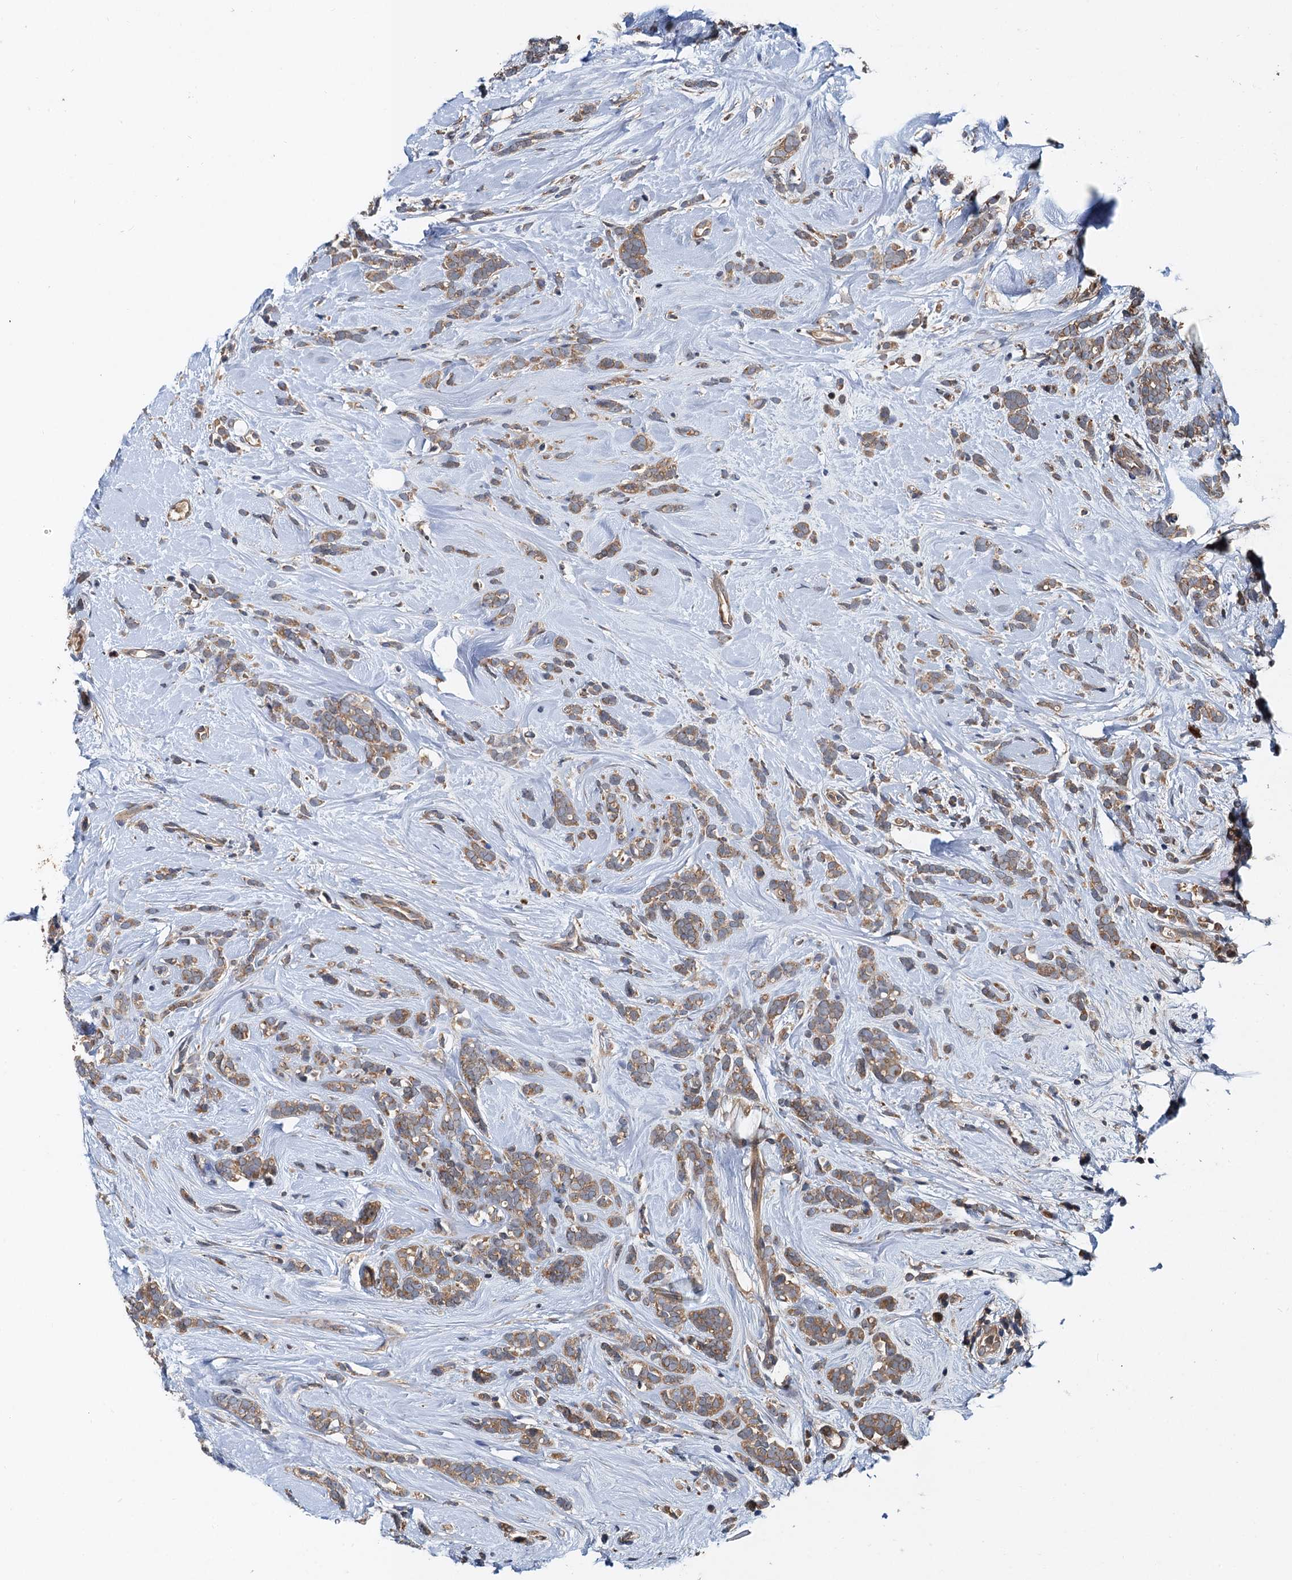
{"staining": {"intensity": "moderate", "quantity": ">75%", "location": "cytoplasmic/membranous"}, "tissue": "breast cancer", "cell_type": "Tumor cells", "image_type": "cancer", "snomed": [{"axis": "morphology", "description": "Lobular carcinoma"}, {"axis": "topography", "description": "Breast"}], "caption": "Immunohistochemical staining of lobular carcinoma (breast) demonstrates moderate cytoplasmic/membranous protein positivity in about >75% of tumor cells.", "gene": "EFL1", "patient": {"sex": "female", "age": 58}}